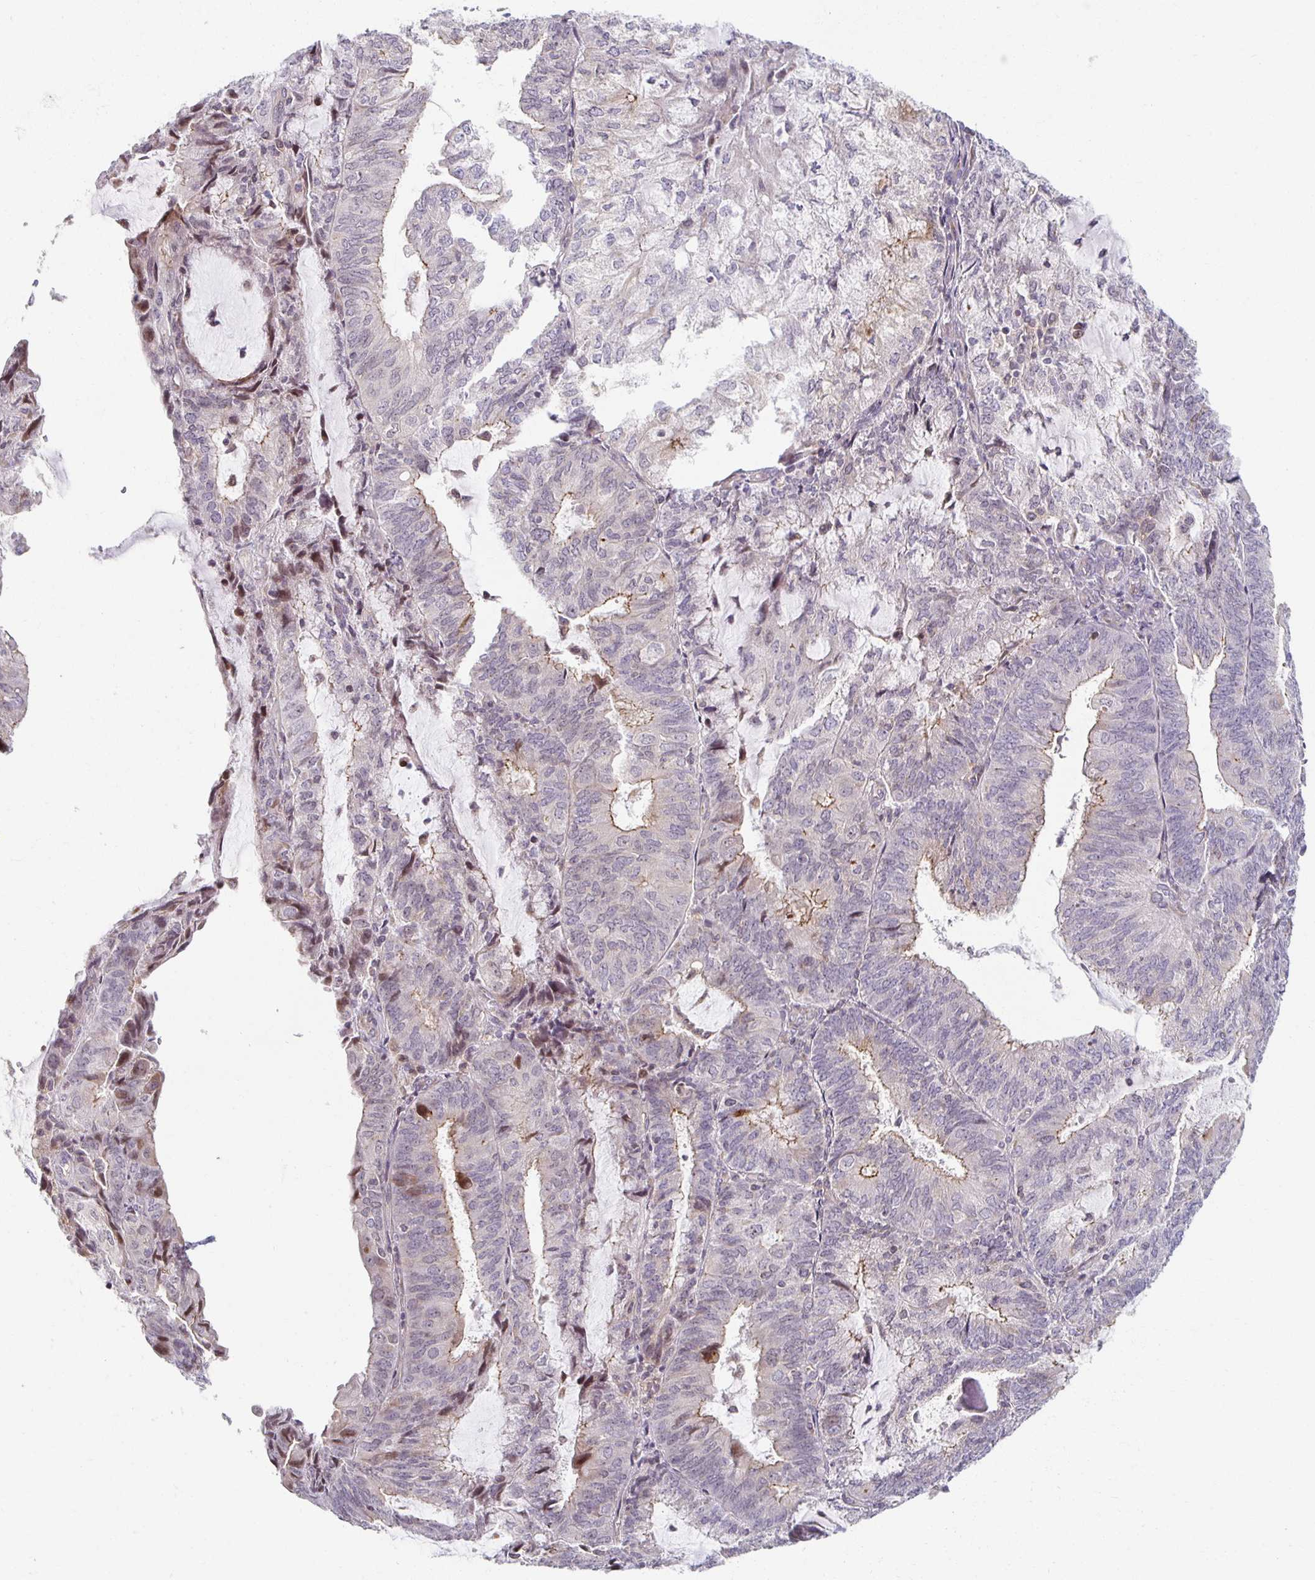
{"staining": {"intensity": "moderate", "quantity": "<25%", "location": "cytoplasmic/membranous"}, "tissue": "endometrial cancer", "cell_type": "Tumor cells", "image_type": "cancer", "snomed": [{"axis": "morphology", "description": "Adenocarcinoma, NOS"}, {"axis": "topography", "description": "Endometrium"}], "caption": "Immunohistochemistry (IHC) photomicrograph of adenocarcinoma (endometrial) stained for a protein (brown), which shows low levels of moderate cytoplasmic/membranous expression in approximately <25% of tumor cells.", "gene": "HCFC1R1", "patient": {"sex": "female", "age": 81}}